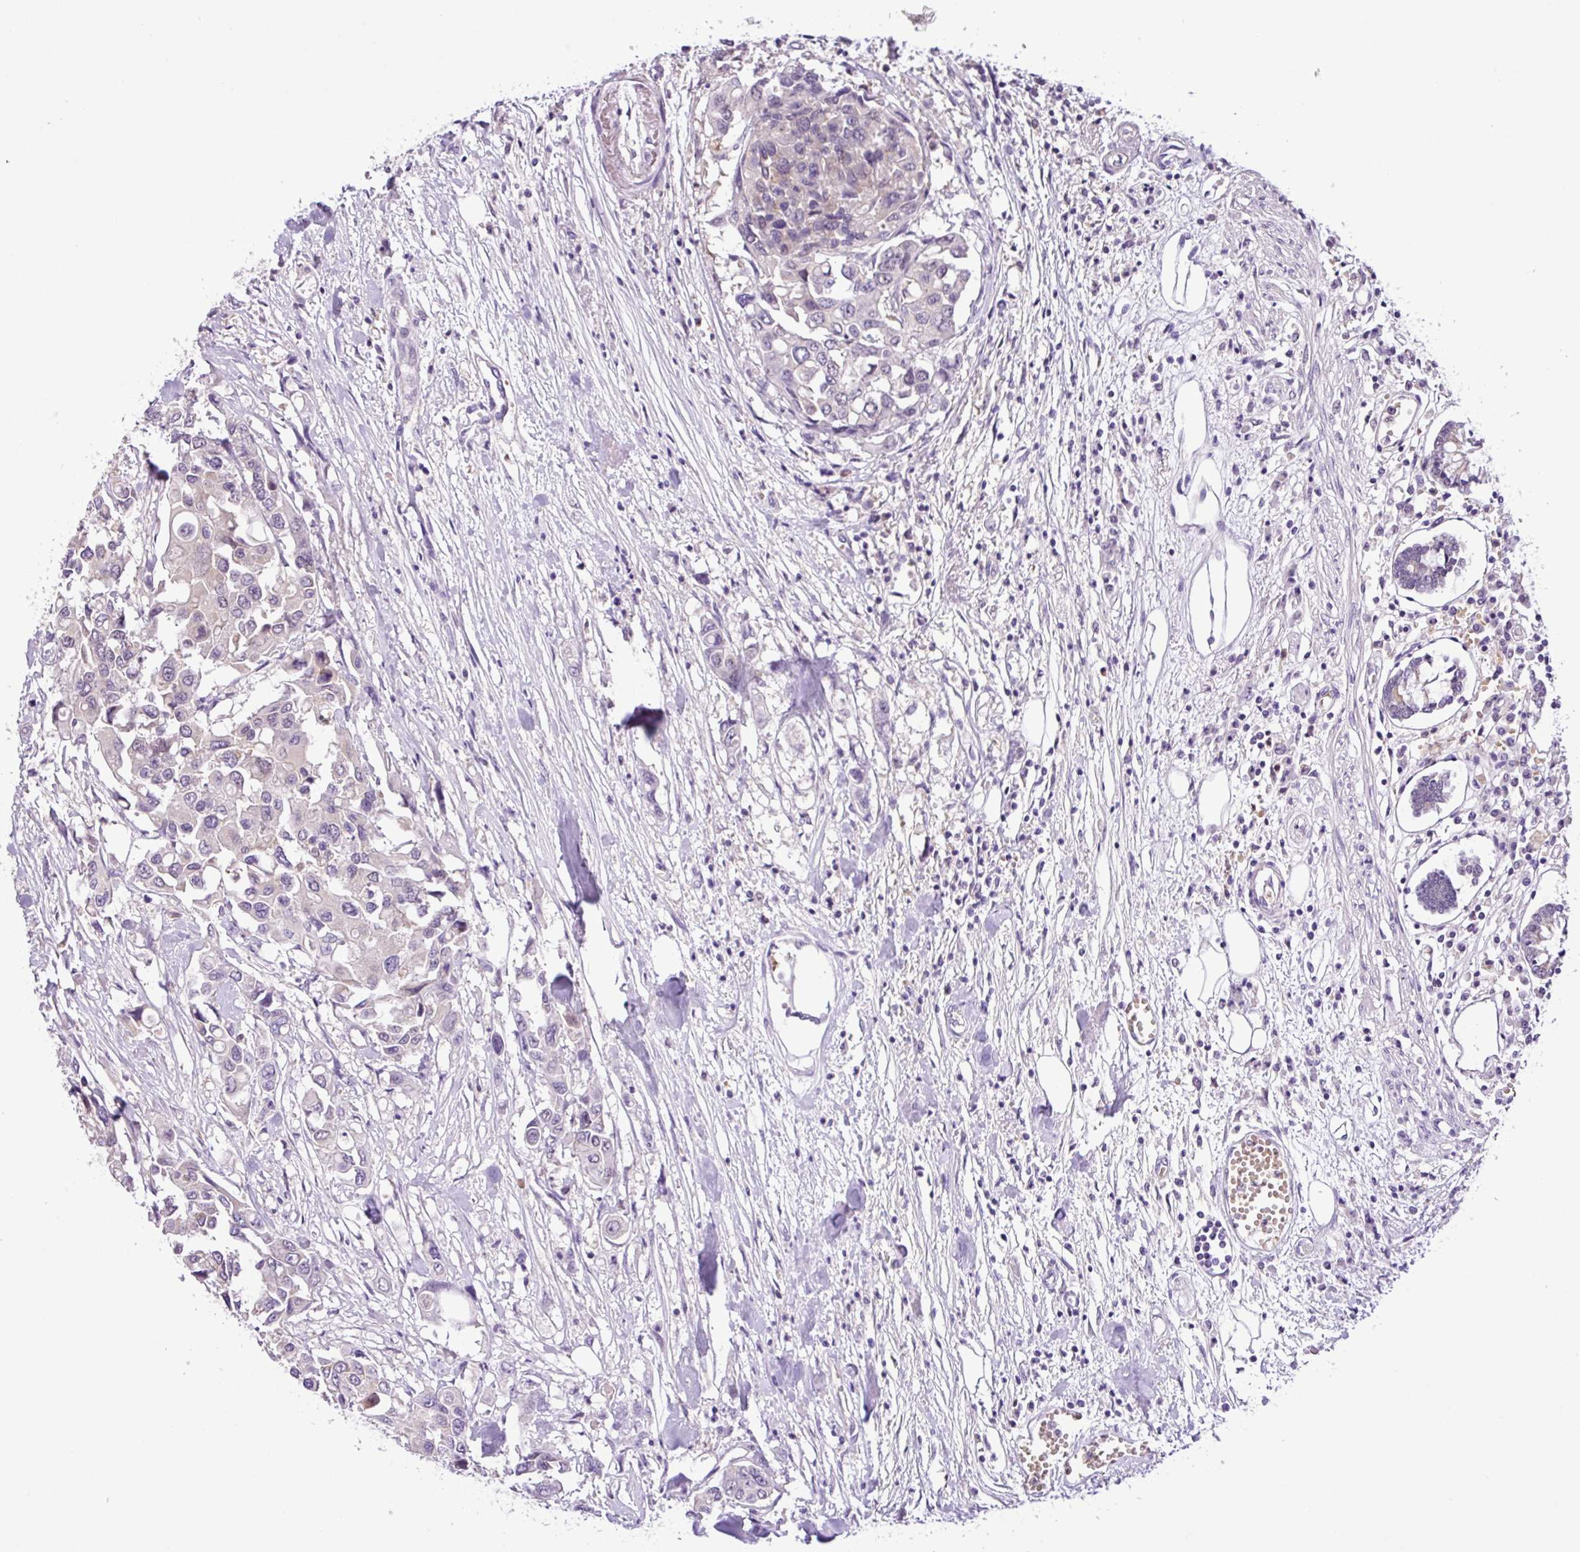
{"staining": {"intensity": "negative", "quantity": "none", "location": "none"}, "tissue": "colorectal cancer", "cell_type": "Tumor cells", "image_type": "cancer", "snomed": [{"axis": "morphology", "description": "Adenocarcinoma, NOS"}, {"axis": "topography", "description": "Colon"}], "caption": "High magnification brightfield microscopy of colorectal cancer (adenocarcinoma) stained with DAB (3,3'-diaminobenzidine) (brown) and counterstained with hematoxylin (blue): tumor cells show no significant positivity.", "gene": "TONSL", "patient": {"sex": "male", "age": 77}}